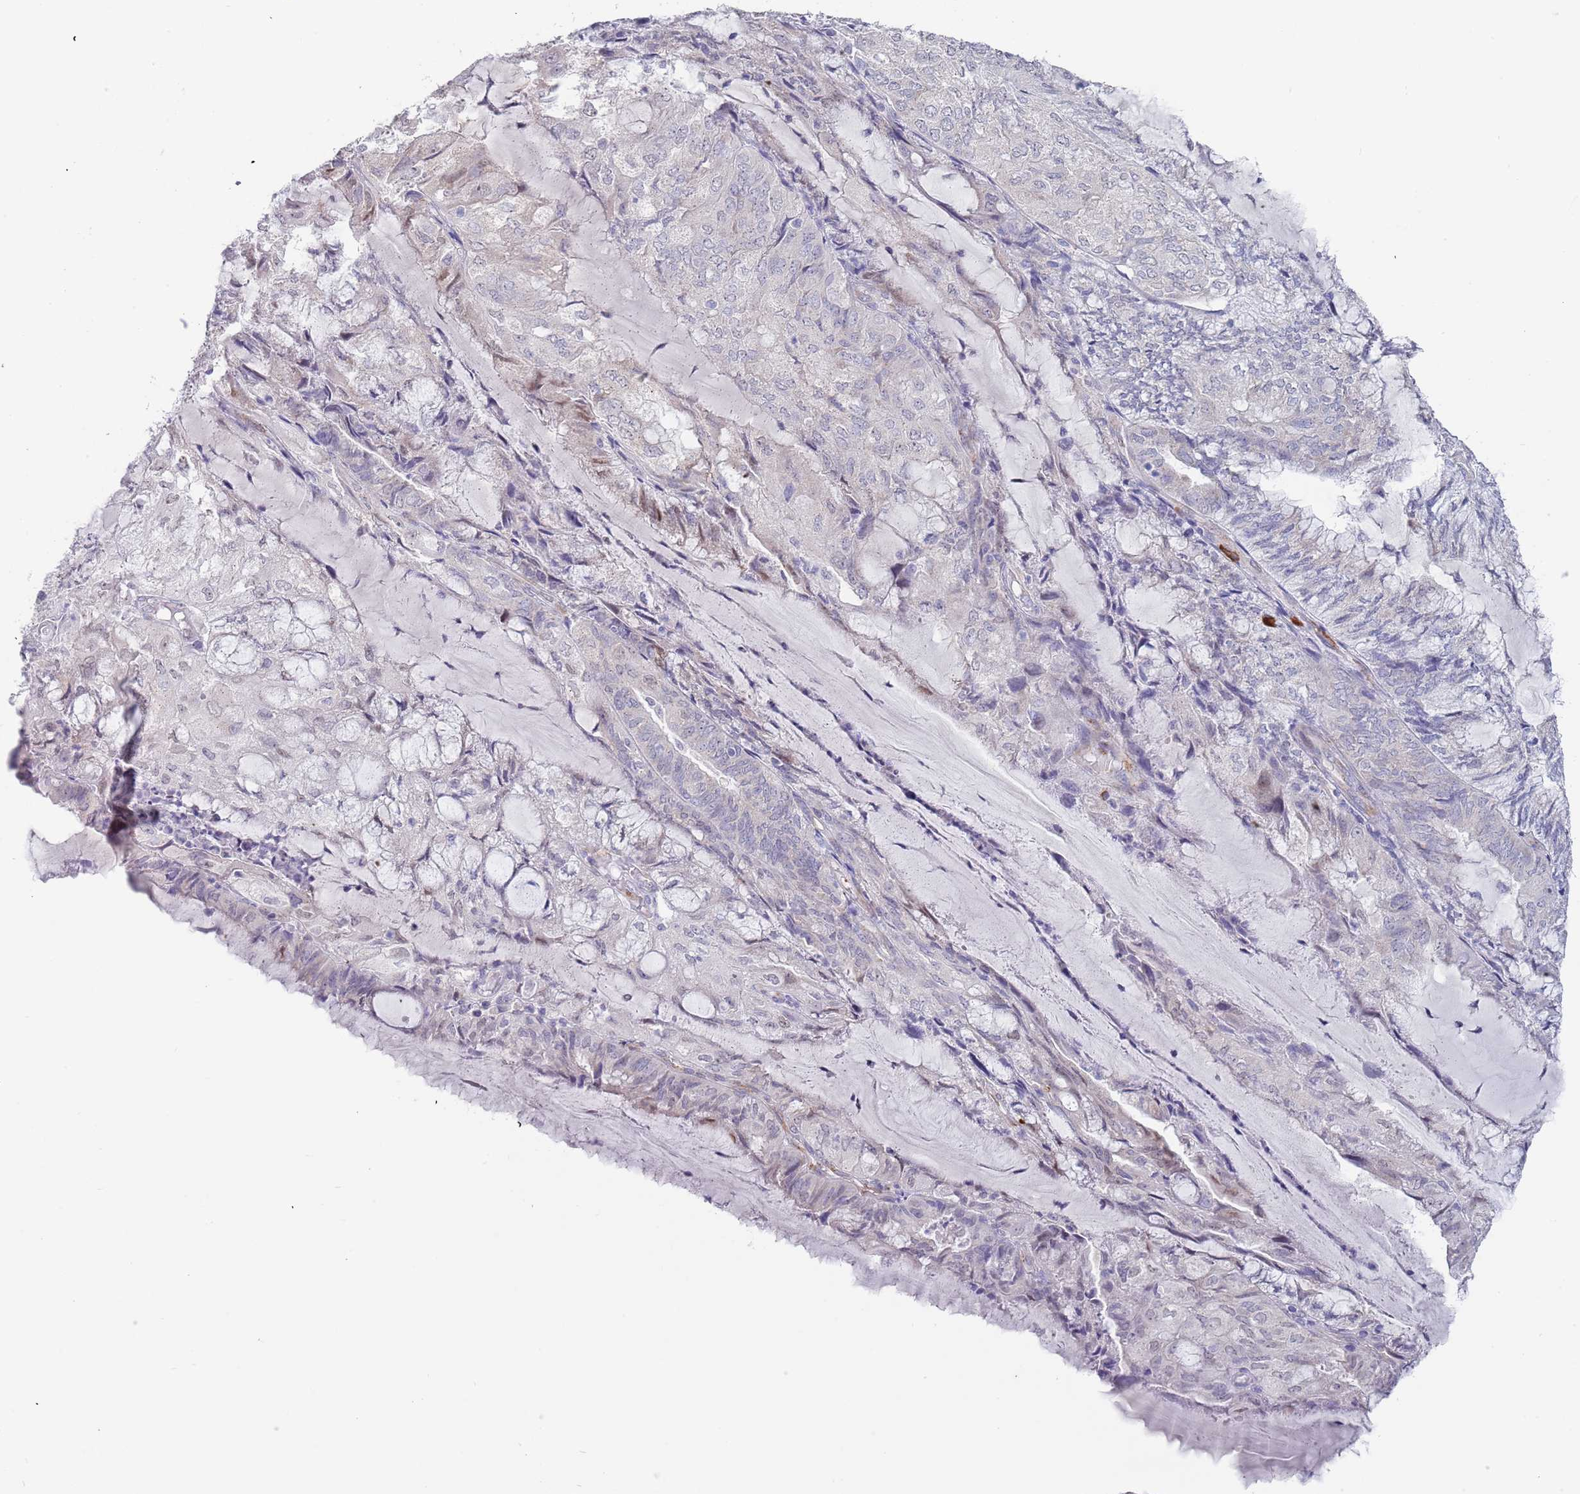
{"staining": {"intensity": "negative", "quantity": "none", "location": "none"}, "tissue": "endometrial cancer", "cell_type": "Tumor cells", "image_type": "cancer", "snomed": [{"axis": "morphology", "description": "Adenocarcinoma, NOS"}, {"axis": "topography", "description": "Endometrium"}], "caption": "IHC histopathology image of human endometrial cancer (adenocarcinoma) stained for a protein (brown), which shows no expression in tumor cells.", "gene": "TNRC6C", "patient": {"sex": "female", "age": 81}}